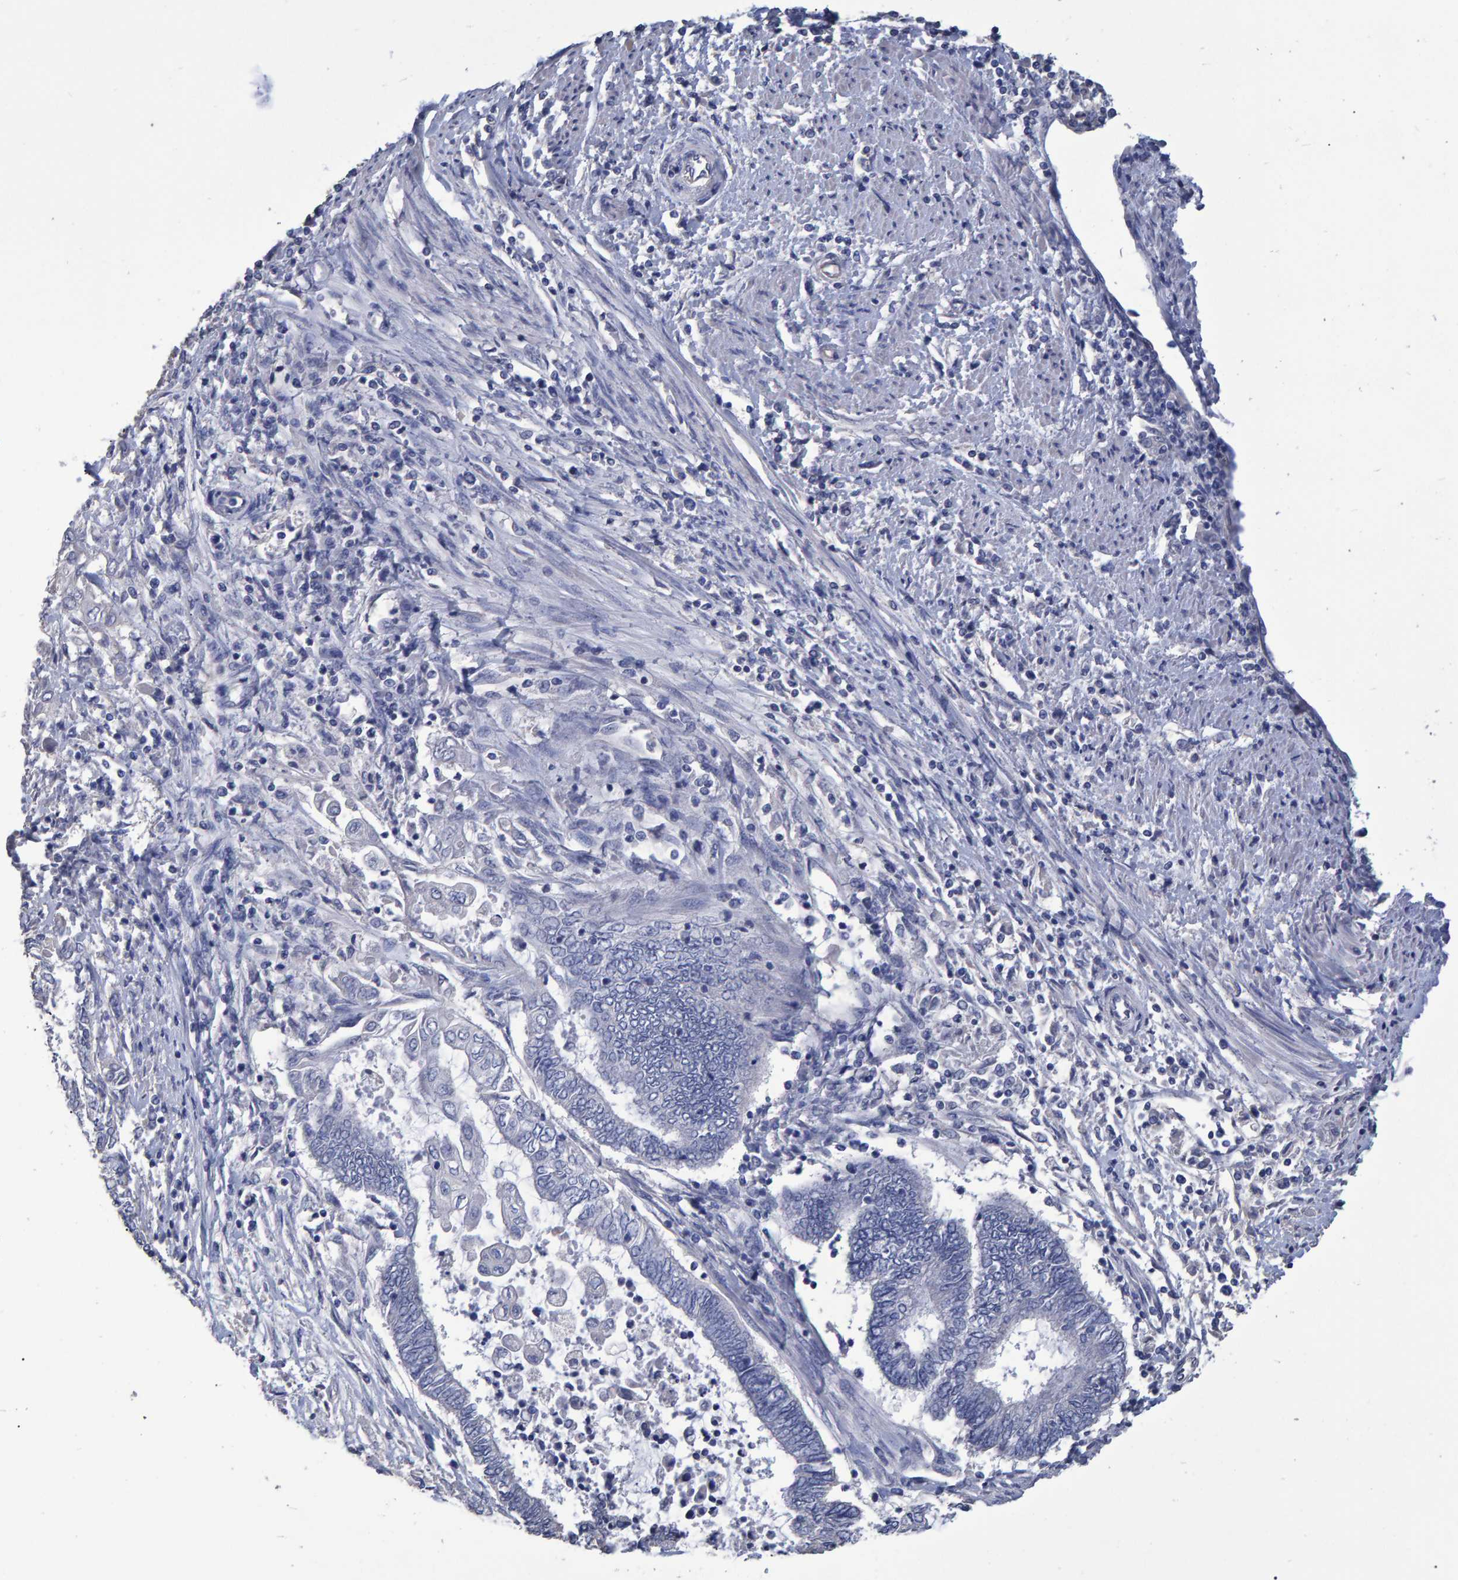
{"staining": {"intensity": "negative", "quantity": "none", "location": "none"}, "tissue": "endometrial cancer", "cell_type": "Tumor cells", "image_type": "cancer", "snomed": [{"axis": "morphology", "description": "Adenocarcinoma, NOS"}, {"axis": "topography", "description": "Uterus"}, {"axis": "topography", "description": "Endometrium"}], "caption": "This photomicrograph is of endometrial adenocarcinoma stained with immunohistochemistry to label a protein in brown with the nuclei are counter-stained blue. There is no expression in tumor cells. Nuclei are stained in blue.", "gene": "HEMGN", "patient": {"sex": "female", "age": 70}}